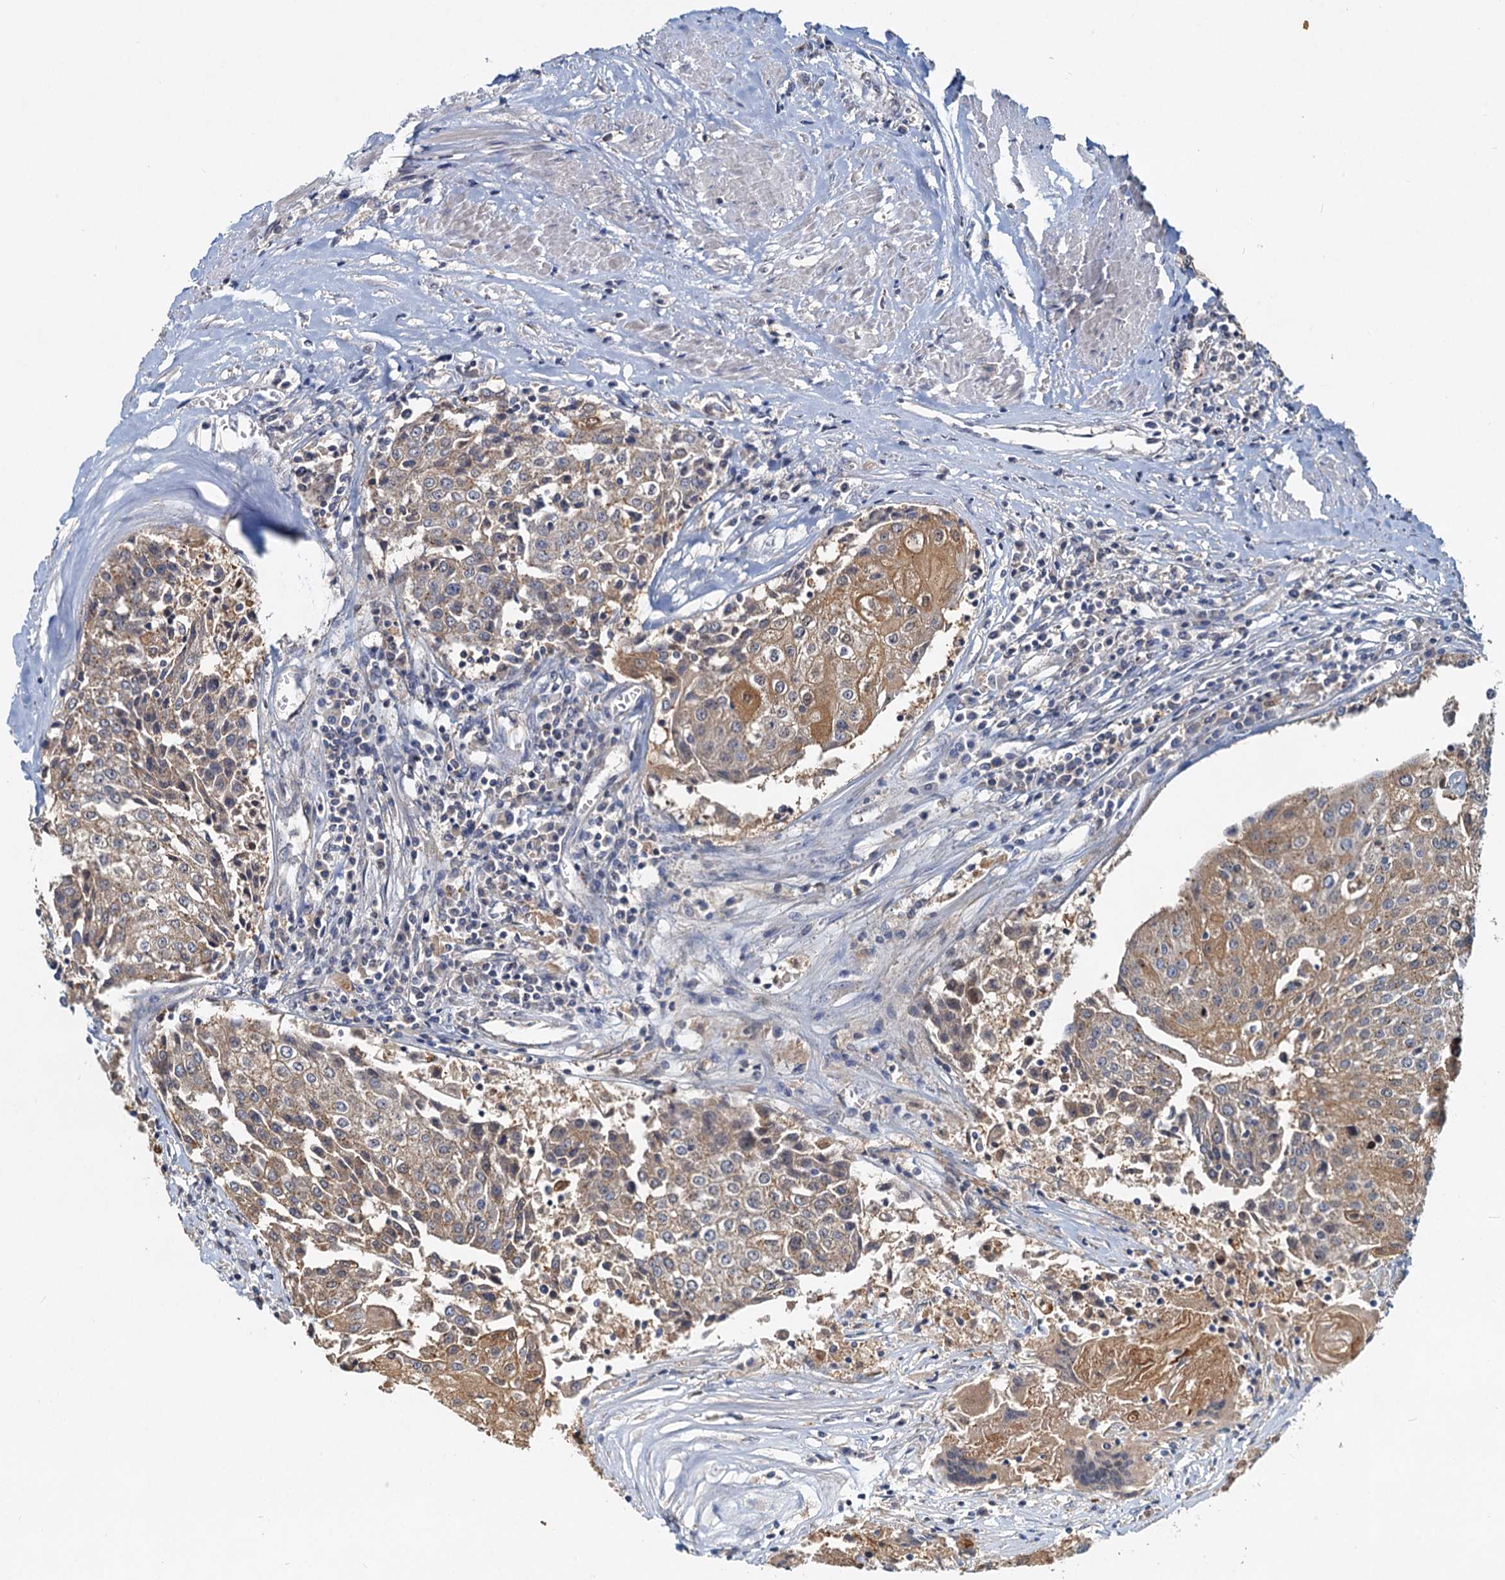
{"staining": {"intensity": "moderate", "quantity": ">75%", "location": "cytoplasmic/membranous"}, "tissue": "urothelial cancer", "cell_type": "Tumor cells", "image_type": "cancer", "snomed": [{"axis": "morphology", "description": "Urothelial carcinoma, High grade"}, {"axis": "topography", "description": "Urinary bladder"}], "caption": "Urothelial cancer was stained to show a protein in brown. There is medium levels of moderate cytoplasmic/membranous positivity in about >75% of tumor cells. (DAB = brown stain, brightfield microscopy at high magnification).", "gene": "TOLLIP", "patient": {"sex": "female", "age": 85}}